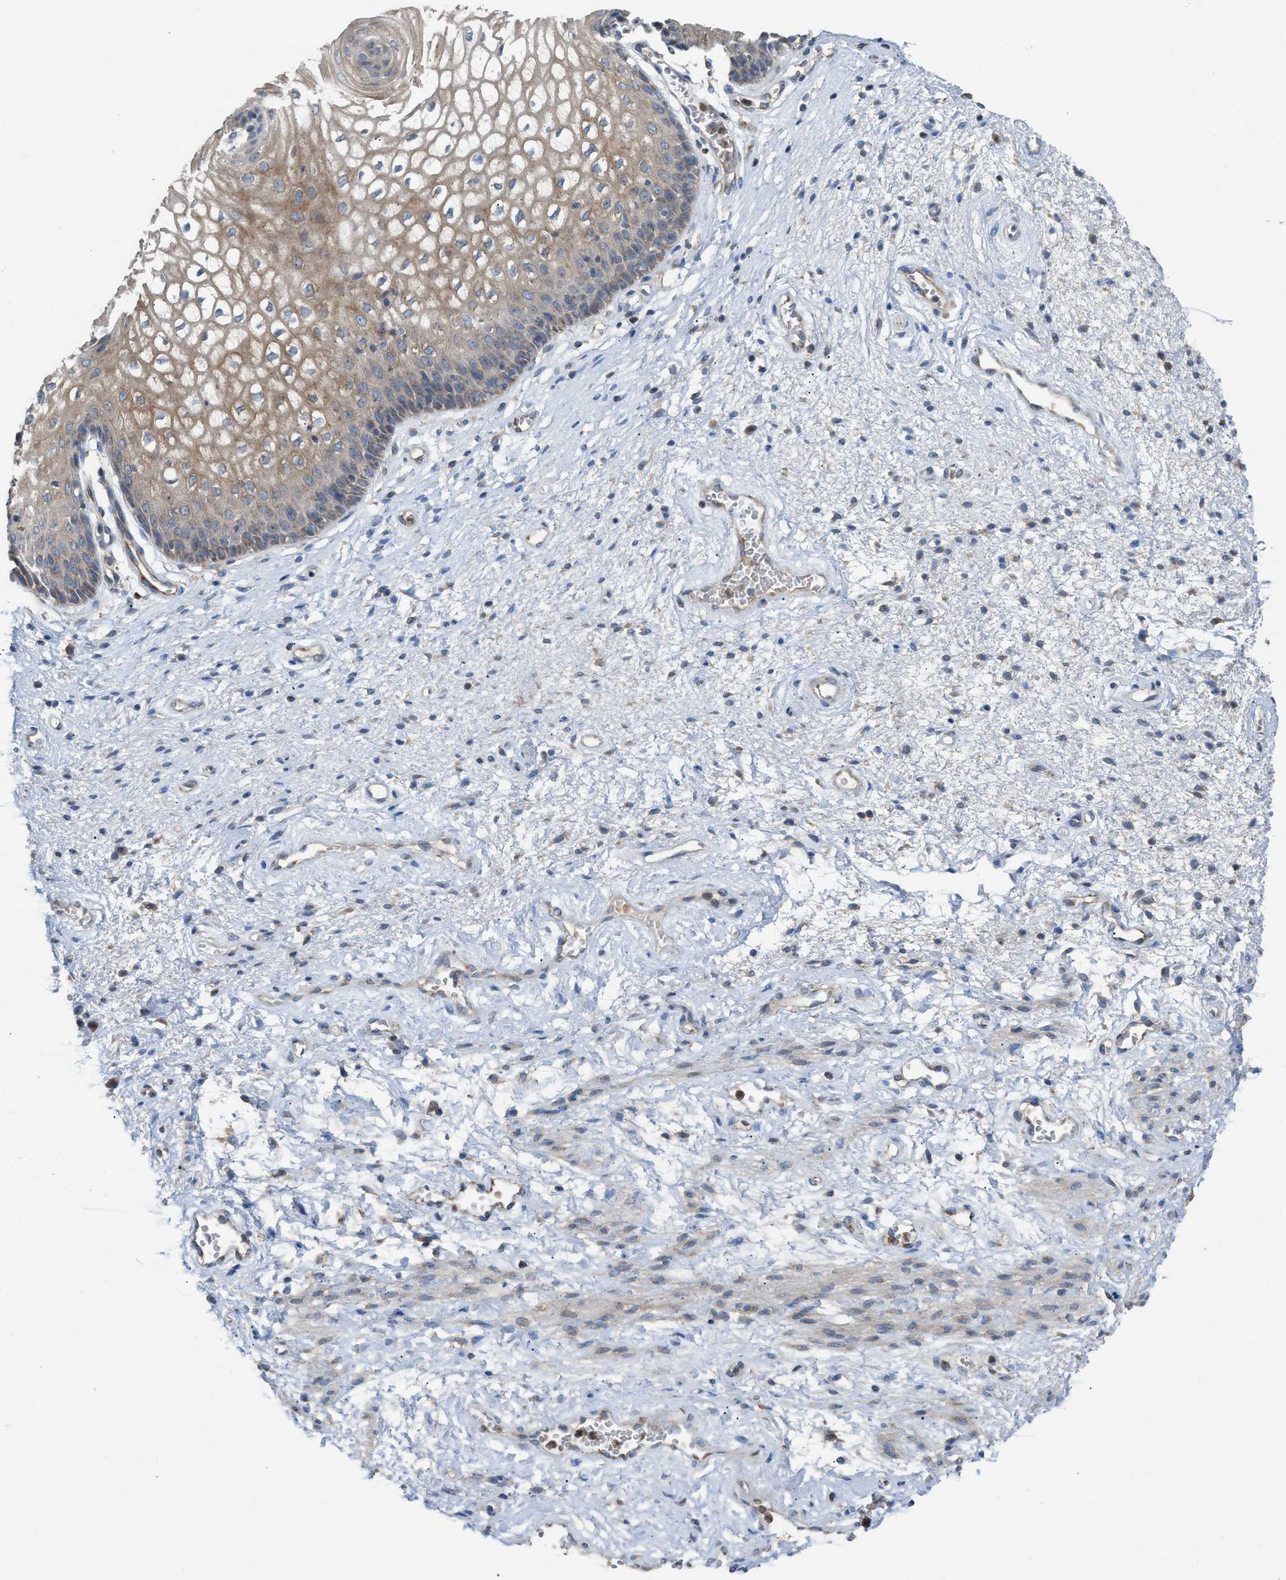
{"staining": {"intensity": "weak", "quantity": ">75%", "location": "cytoplasmic/membranous"}, "tissue": "vagina", "cell_type": "Squamous epithelial cells", "image_type": "normal", "snomed": [{"axis": "morphology", "description": "Normal tissue, NOS"}, {"axis": "topography", "description": "Vagina"}], "caption": "Immunohistochemical staining of benign human vagina exhibits weak cytoplasmic/membranous protein staining in about >75% of squamous epithelial cells. The staining was performed using DAB (3,3'-diaminobenzidine), with brown indicating positive protein expression. Nuclei are stained blue with hematoxylin.", "gene": "TPK1", "patient": {"sex": "female", "age": 34}}